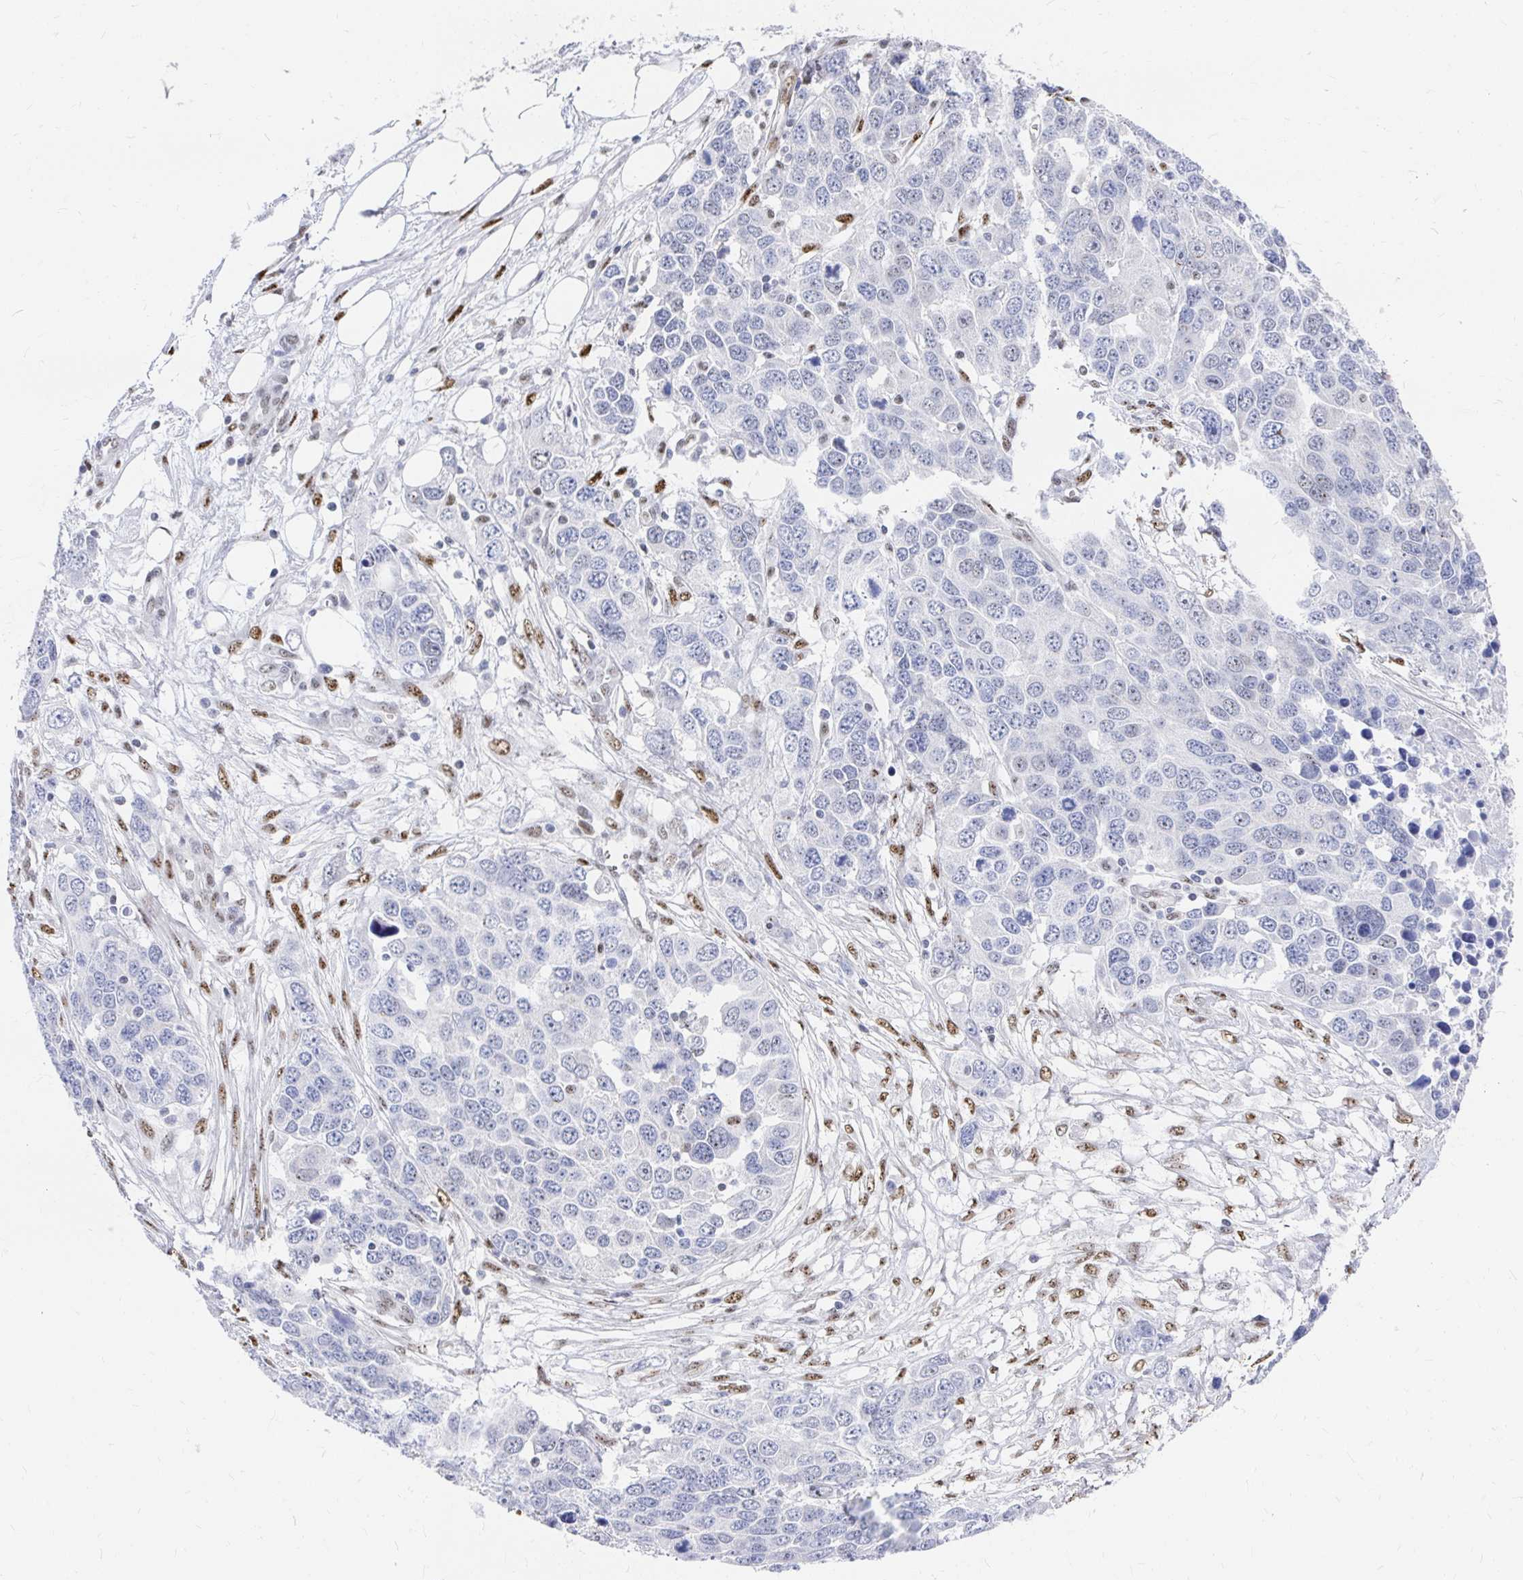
{"staining": {"intensity": "negative", "quantity": "none", "location": "none"}, "tissue": "ovarian cancer", "cell_type": "Tumor cells", "image_type": "cancer", "snomed": [{"axis": "morphology", "description": "Cystadenocarcinoma, serous, NOS"}, {"axis": "topography", "description": "Ovary"}], "caption": "Tumor cells are negative for brown protein staining in ovarian cancer (serous cystadenocarcinoma).", "gene": "CLIC3", "patient": {"sex": "female", "age": 76}}